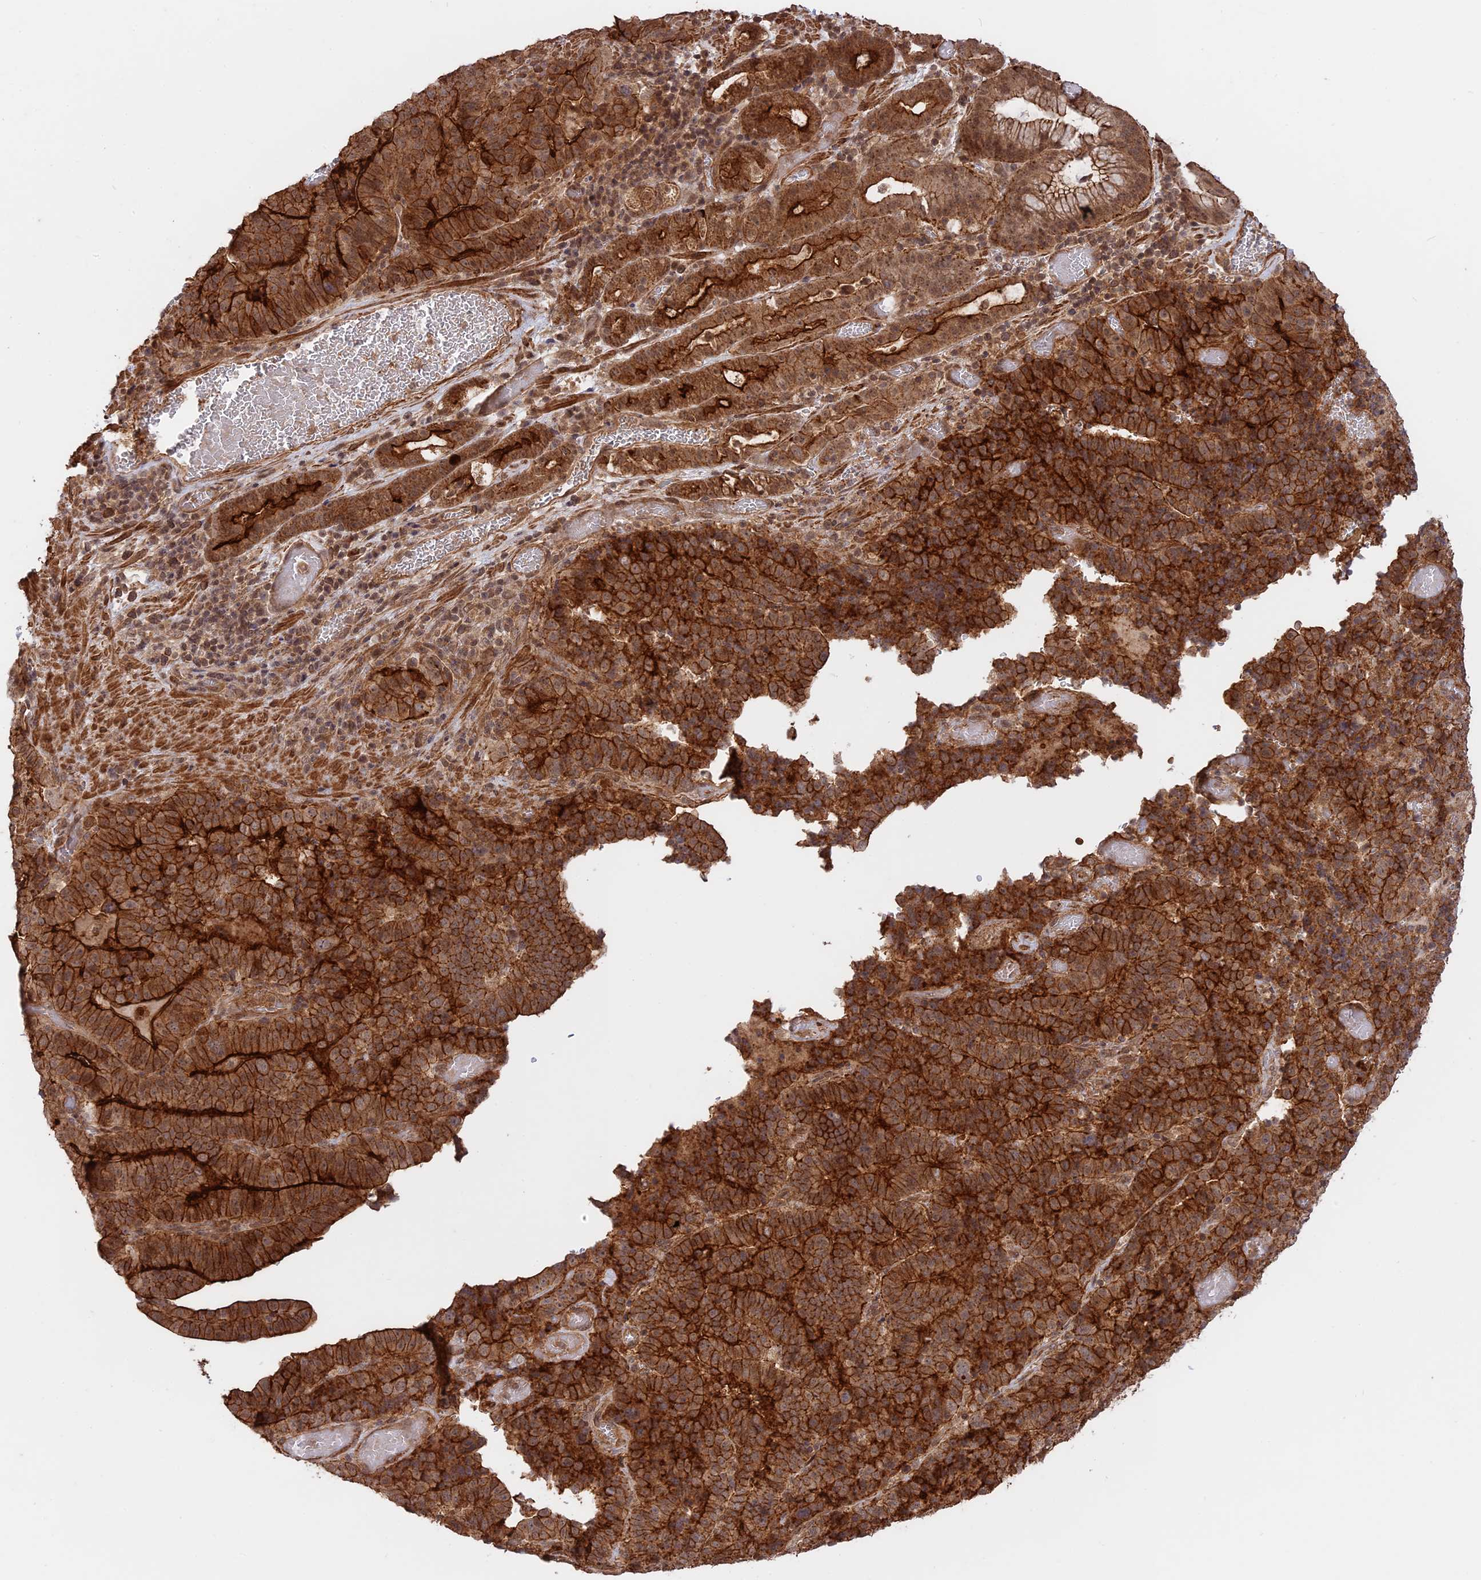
{"staining": {"intensity": "strong", "quantity": ">75%", "location": "cytoplasmic/membranous"}, "tissue": "stomach cancer", "cell_type": "Tumor cells", "image_type": "cancer", "snomed": [{"axis": "morphology", "description": "Adenocarcinoma, NOS"}, {"axis": "topography", "description": "Stomach"}], "caption": "About >75% of tumor cells in stomach adenocarcinoma reveal strong cytoplasmic/membranous protein staining as visualized by brown immunohistochemical staining.", "gene": "CCDC174", "patient": {"sex": "male", "age": 48}}